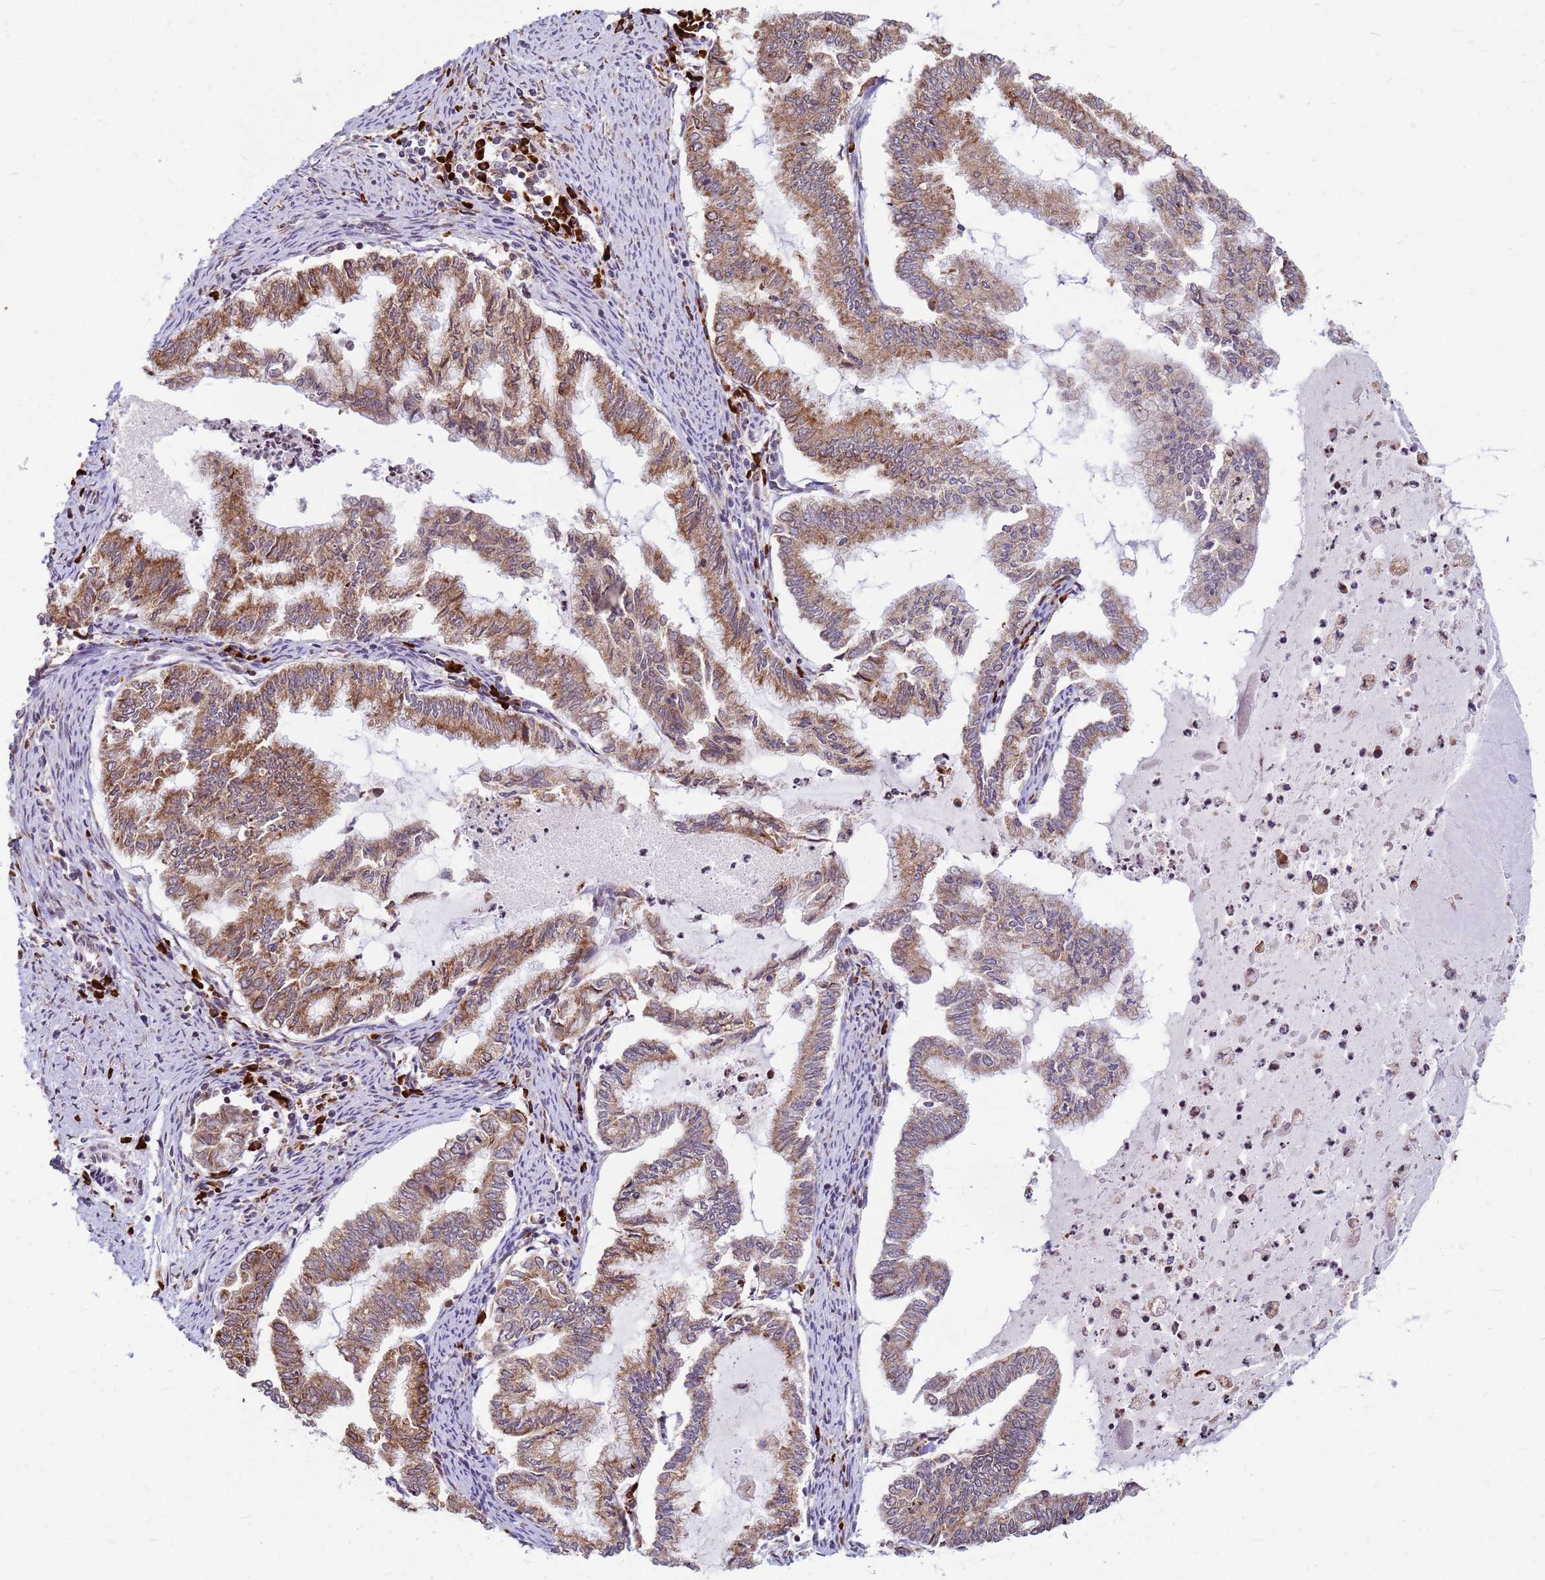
{"staining": {"intensity": "moderate", "quantity": ">75%", "location": "cytoplasmic/membranous"}, "tissue": "endometrial cancer", "cell_type": "Tumor cells", "image_type": "cancer", "snomed": [{"axis": "morphology", "description": "Adenocarcinoma, NOS"}, {"axis": "topography", "description": "Endometrium"}], "caption": "Moderate cytoplasmic/membranous staining is identified in about >75% of tumor cells in endometrial adenocarcinoma. The staining was performed using DAB to visualize the protein expression in brown, while the nuclei were stained in blue with hematoxylin (Magnification: 20x).", "gene": "SSR4", "patient": {"sex": "female", "age": 79}}